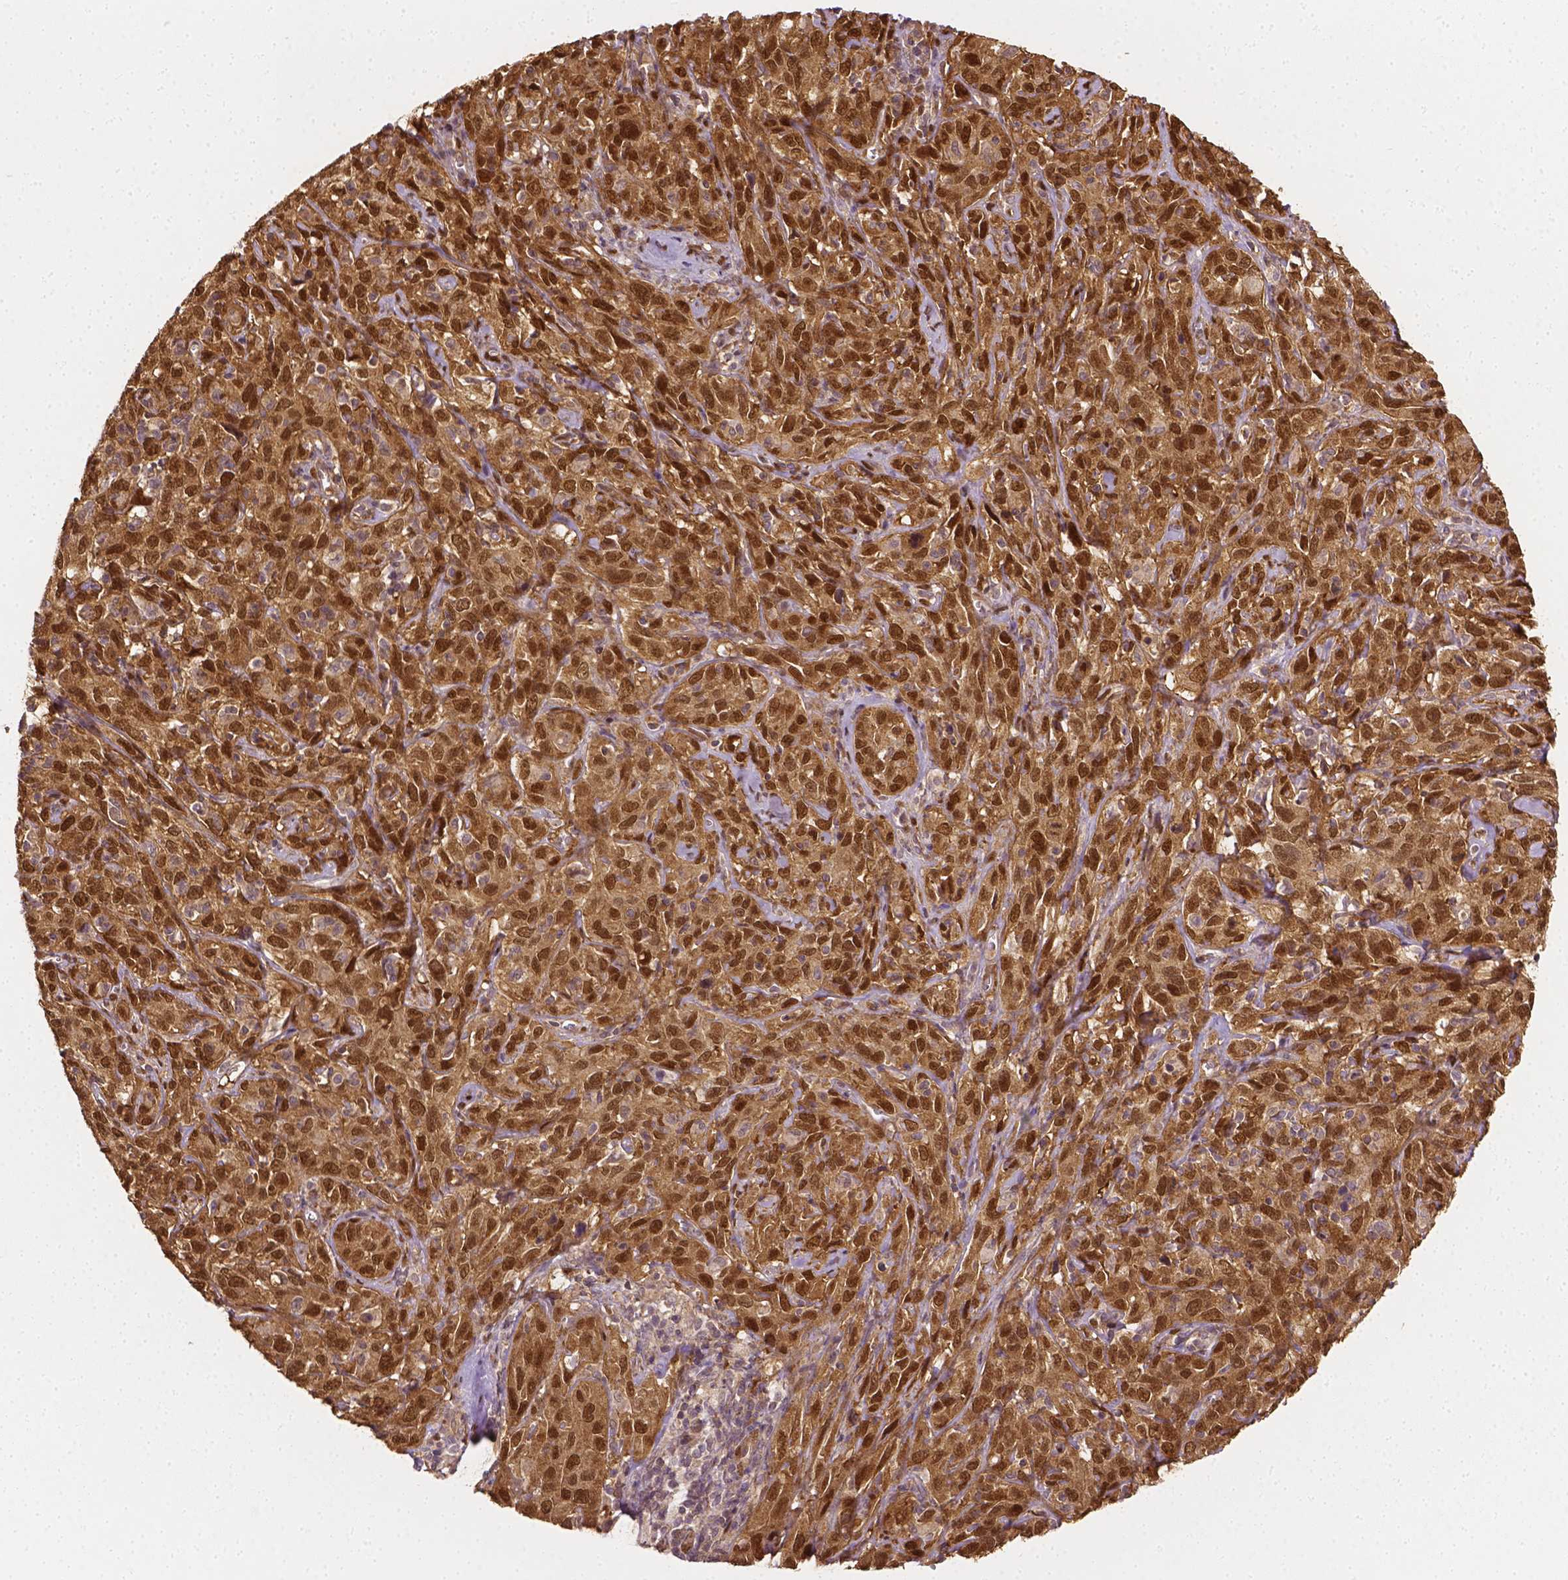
{"staining": {"intensity": "strong", "quantity": ">75%", "location": "cytoplasmic/membranous,nuclear"}, "tissue": "cervical cancer", "cell_type": "Tumor cells", "image_type": "cancer", "snomed": [{"axis": "morphology", "description": "Normal tissue, NOS"}, {"axis": "morphology", "description": "Squamous cell carcinoma, NOS"}, {"axis": "topography", "description": "Cervix"}], "caption": "Protein staining of cervical cancer tissue displays strong cytoplasmic/membranous and nuclear expression in about >75% of tumor cells.", "gene": "YAP1", "patient": {"sex": "female", "age": 51}}